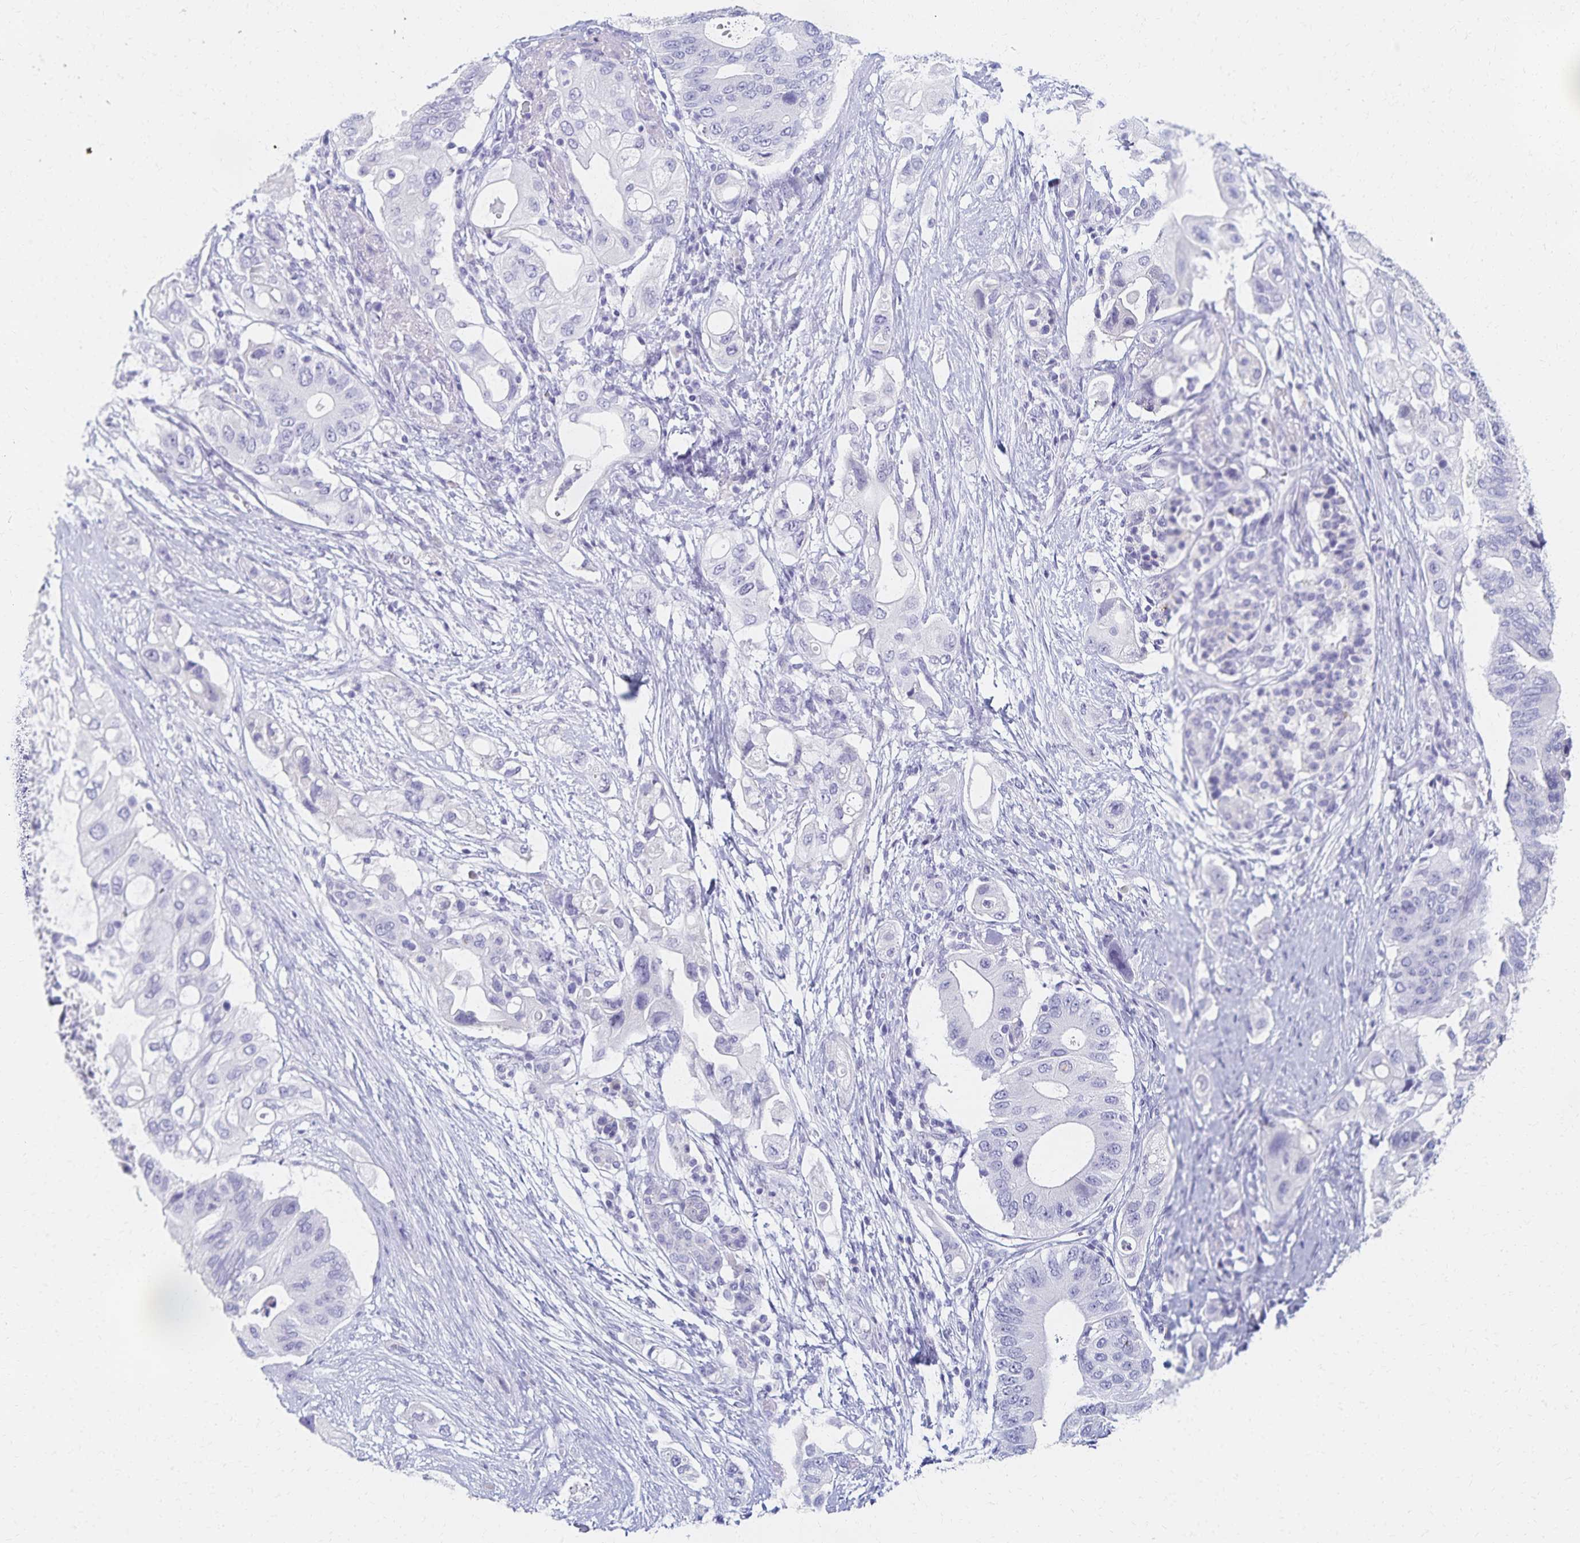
{"staining": {"intensity": "negative", "quantity": "none", "location": "none"}, "tissue": "pancreatic cancer", "cell_type": "Tumor cells", "image_type": "cancer", "snomed": [{"axis": "morphology", "description": "Adenocarcinoma, NOS"}, {"axis": "topography", "description": "Pancreas"}], "caption": "There is no significant positivity in tumor cells of pancreatic cancer.", "gene": "C2orf50", "patient": {"sex": "female", "age": 72}}